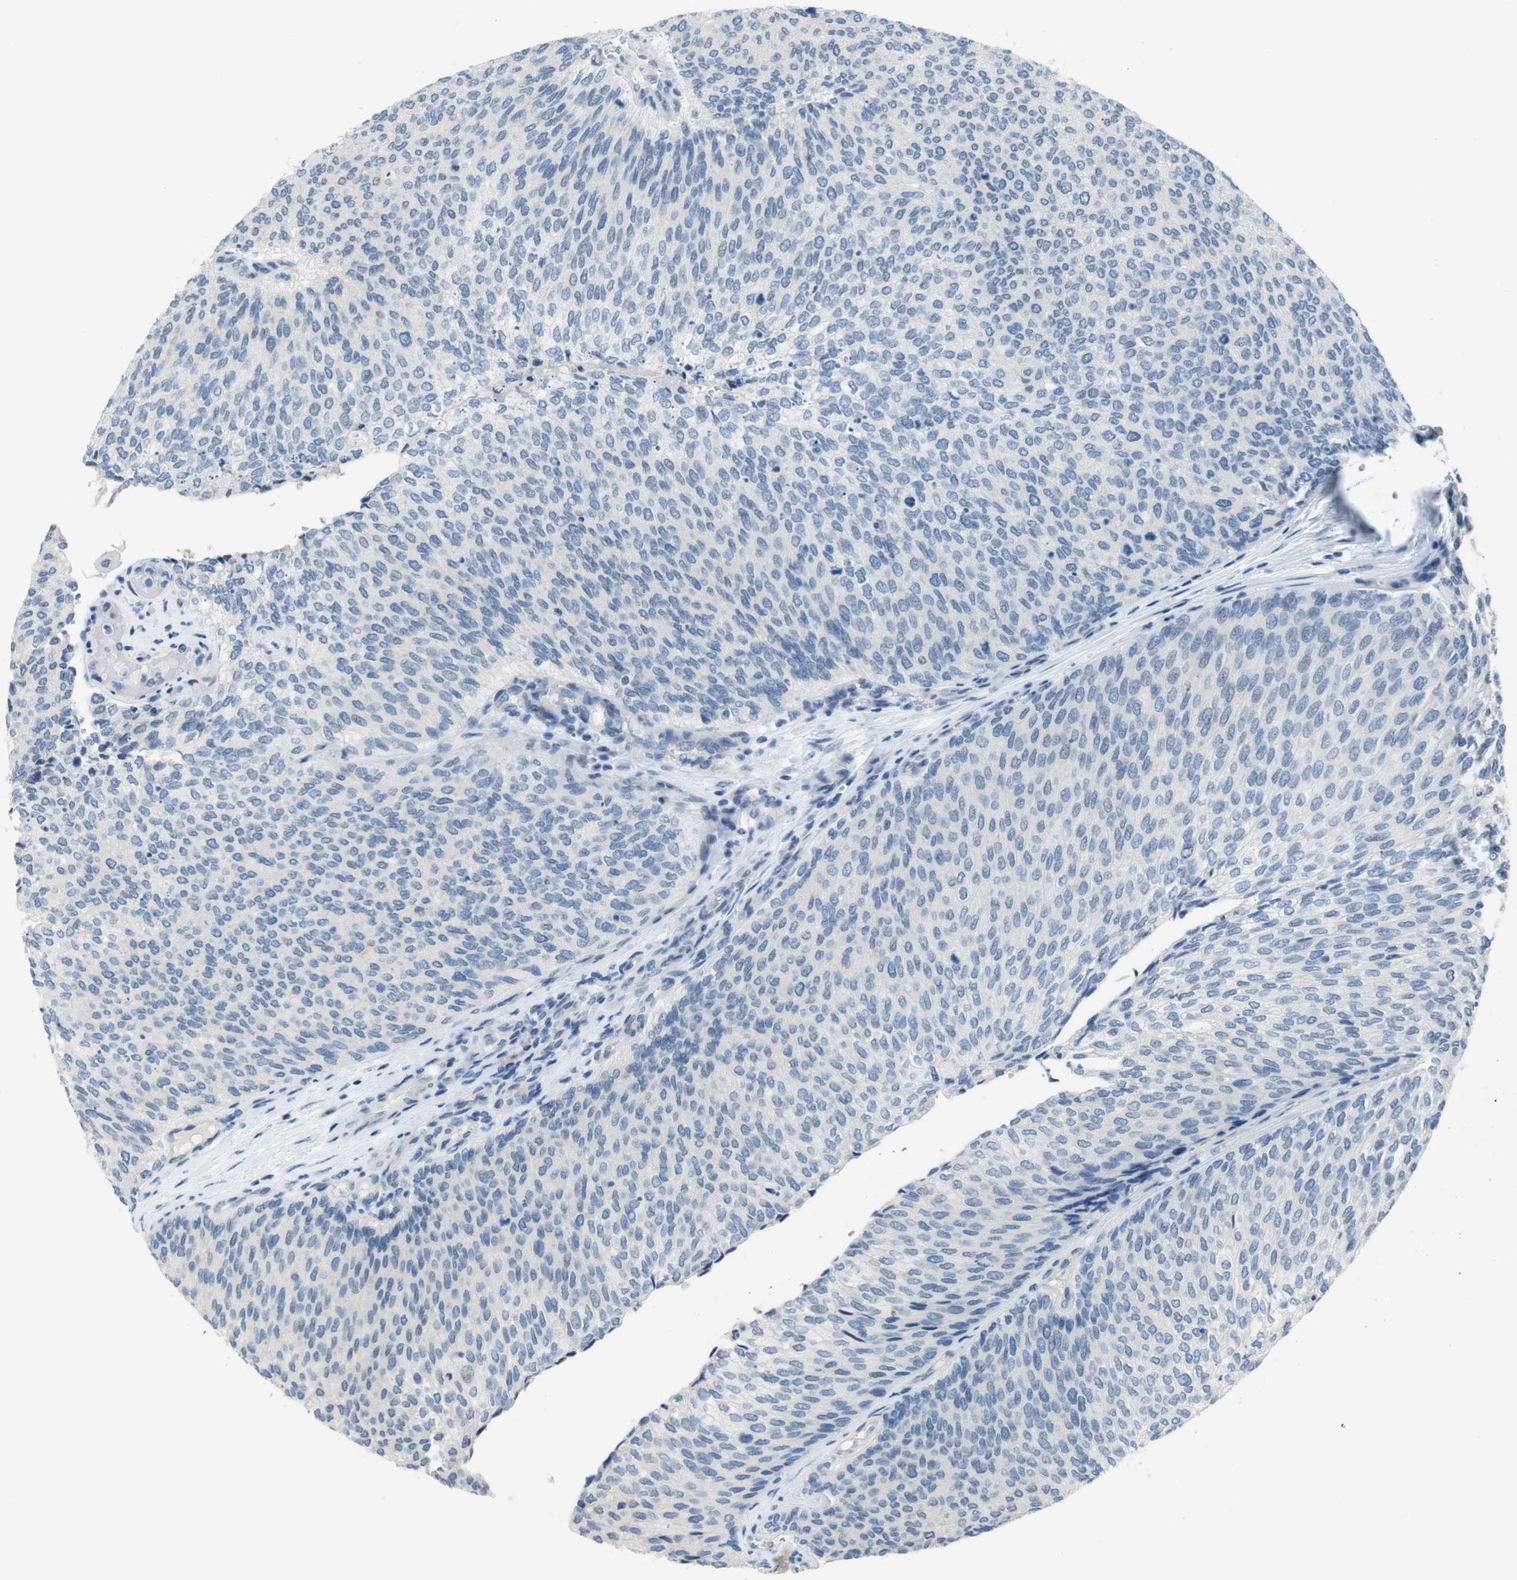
{"staining": {"intensity": "negative", "quantity": "none", "location": "none"}, "tissue": "urothelial cancer", "cell_type": "Tumor cells", "image_type": "cancer", "snomed": [{"axis": "morphology", "description": "Urothelial carcinoma, Low grade"}, {"axis": "topography", "description": "Urinary bladder"}], "caption": "This photomicrograph is of low-grade urothelial carcinoma stained with immunohistochemistry (IHC) to label a protein in brown with the nuclei are counter-stained blue. There is no positivity in tumor cells.", "gene": "HRH2", "patient": {"sex": "female", "age": 79}}